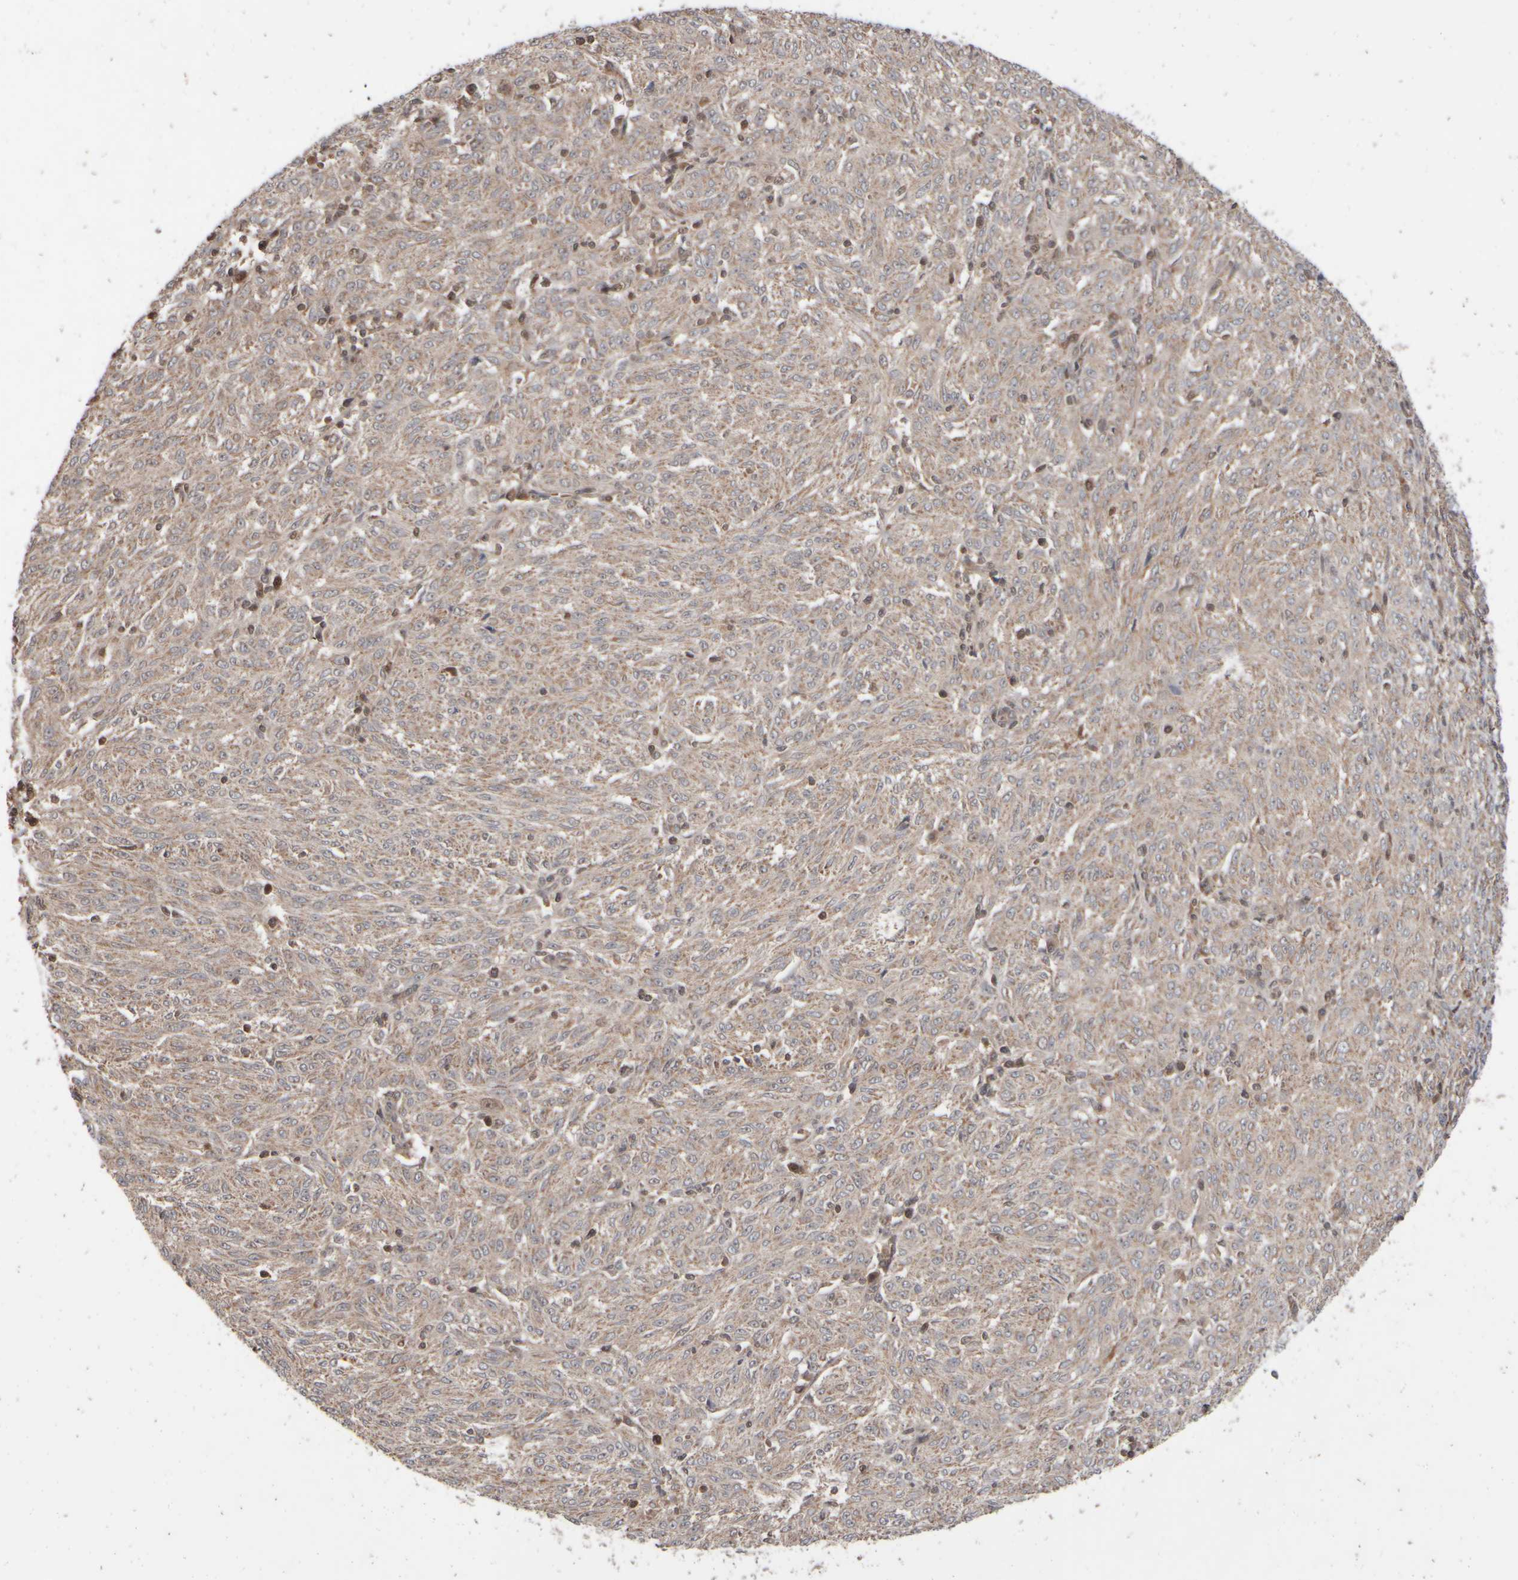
{"staining": {"intensity": "weak", "quantity": ">75%", "location": "cytoplasmic/membranous"}, "tissue": "melanoma", "cell_type": "Tumor cells", "image_type": "cancer", "snomed": [{"axis": "morphology", "description": "Malignant melanoma, NOS"}, {"axis": "topography", "description": "Skin"}], "caption": "Immunohistochemical staining of melanoma exhibits weak cytoplasmic/membranous protein staining in approximately >75% of tumor cells.", "gene": "ABHD11", "patient": {"sex": "female", "age": 72}}